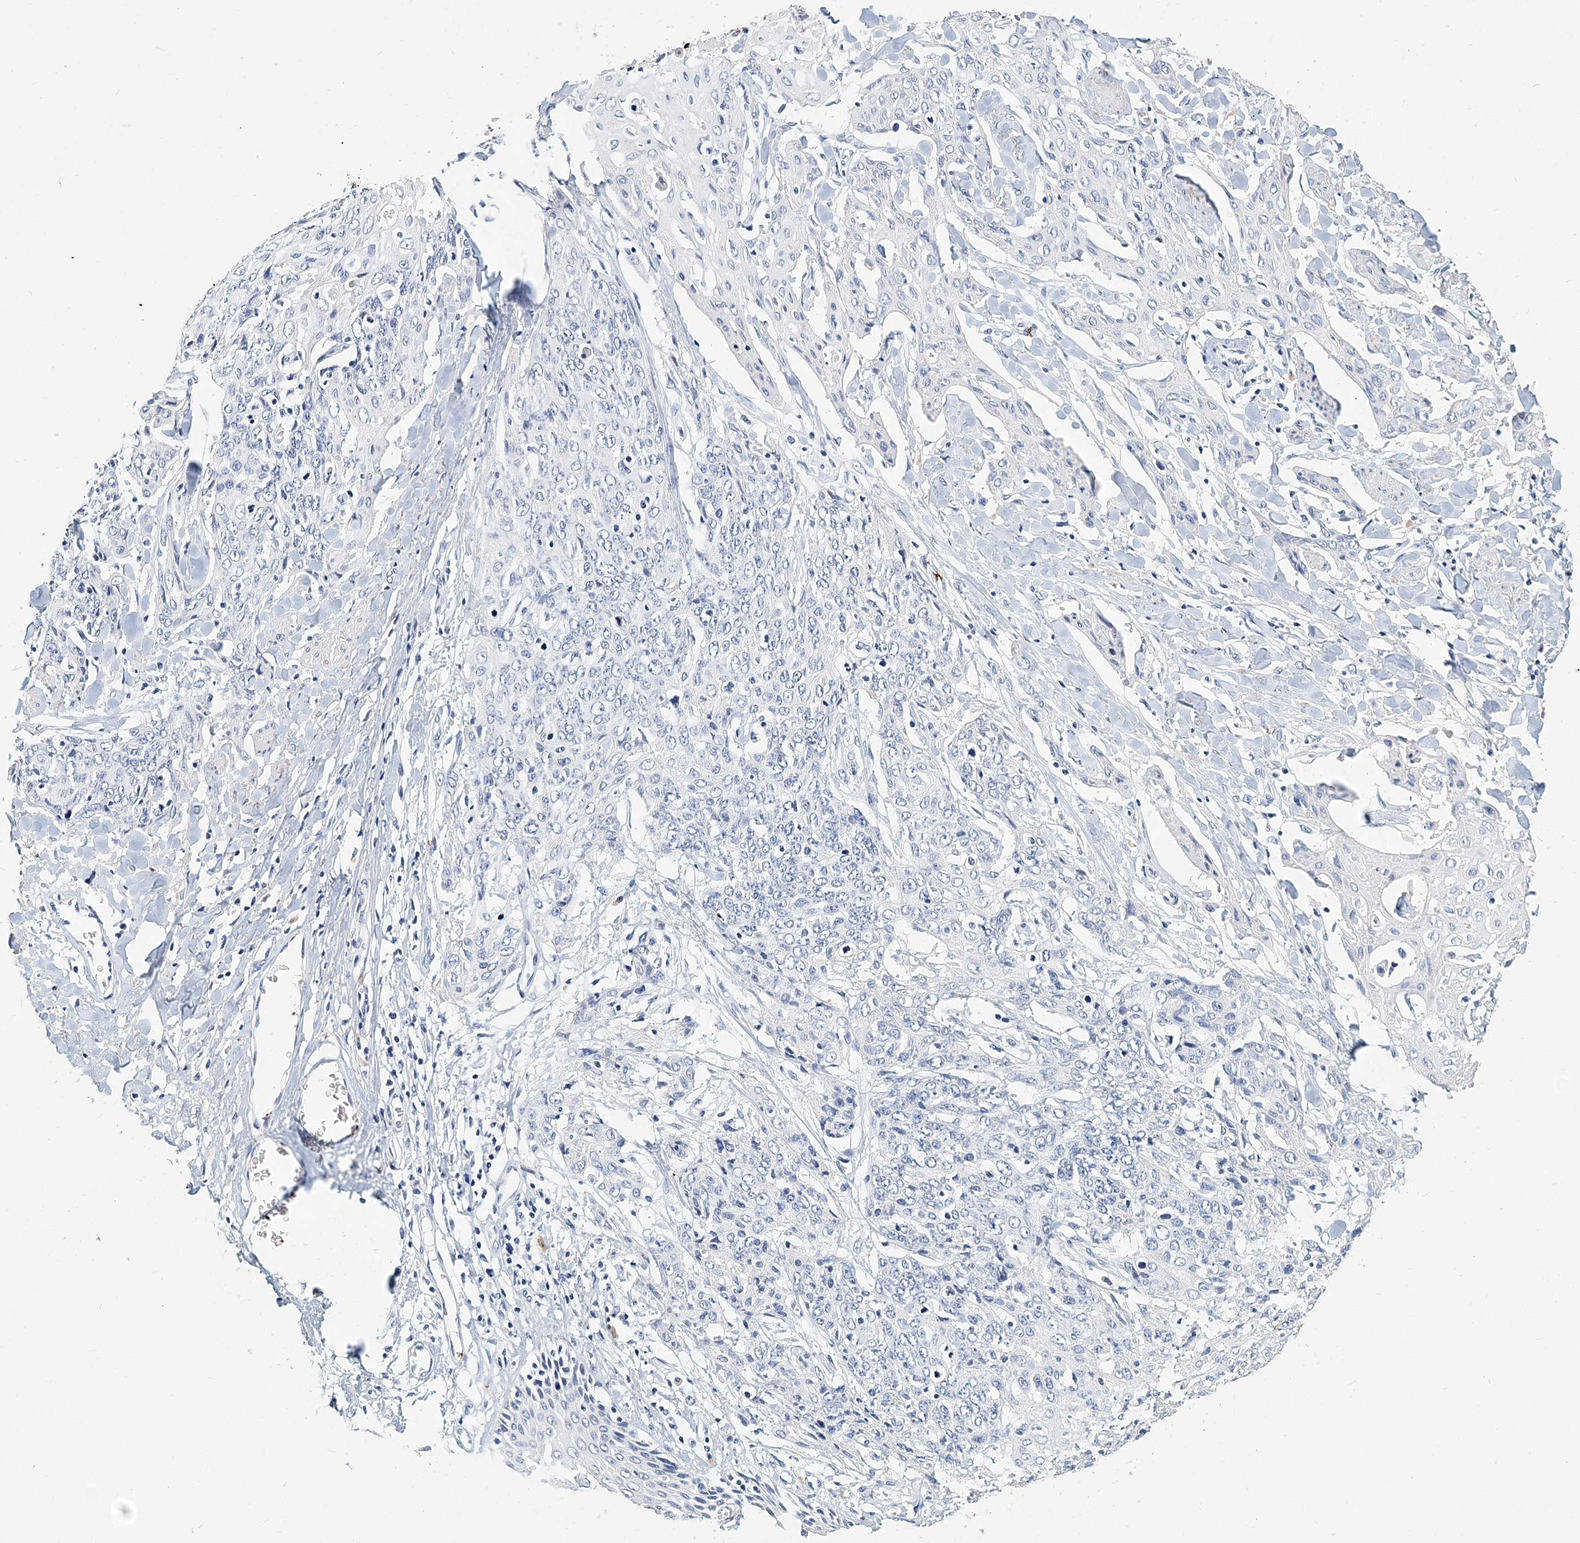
{"staining": {"intensity": "negative", "quantity": "none", "location": "none"}, "tissue": "skin cancer", "cell_type": "Tumor cells", "image_type": "cancer", "snomed": [{"axis": "morphology", "description": "Squamous cell carcinoma, NOS"}, {"axis": "topography", "description": "Skin"}, {"axis": "topography", "description": "Vulva"}], "caption": "A photomicrograph of skin cancer (squamous cell carcinoma) stained for a protein reveals no brown staining in tumor cells. Nuclei are stained in blue.", "gene": "ITGA2B", "patient": {"sex": "female", "age": 85}}